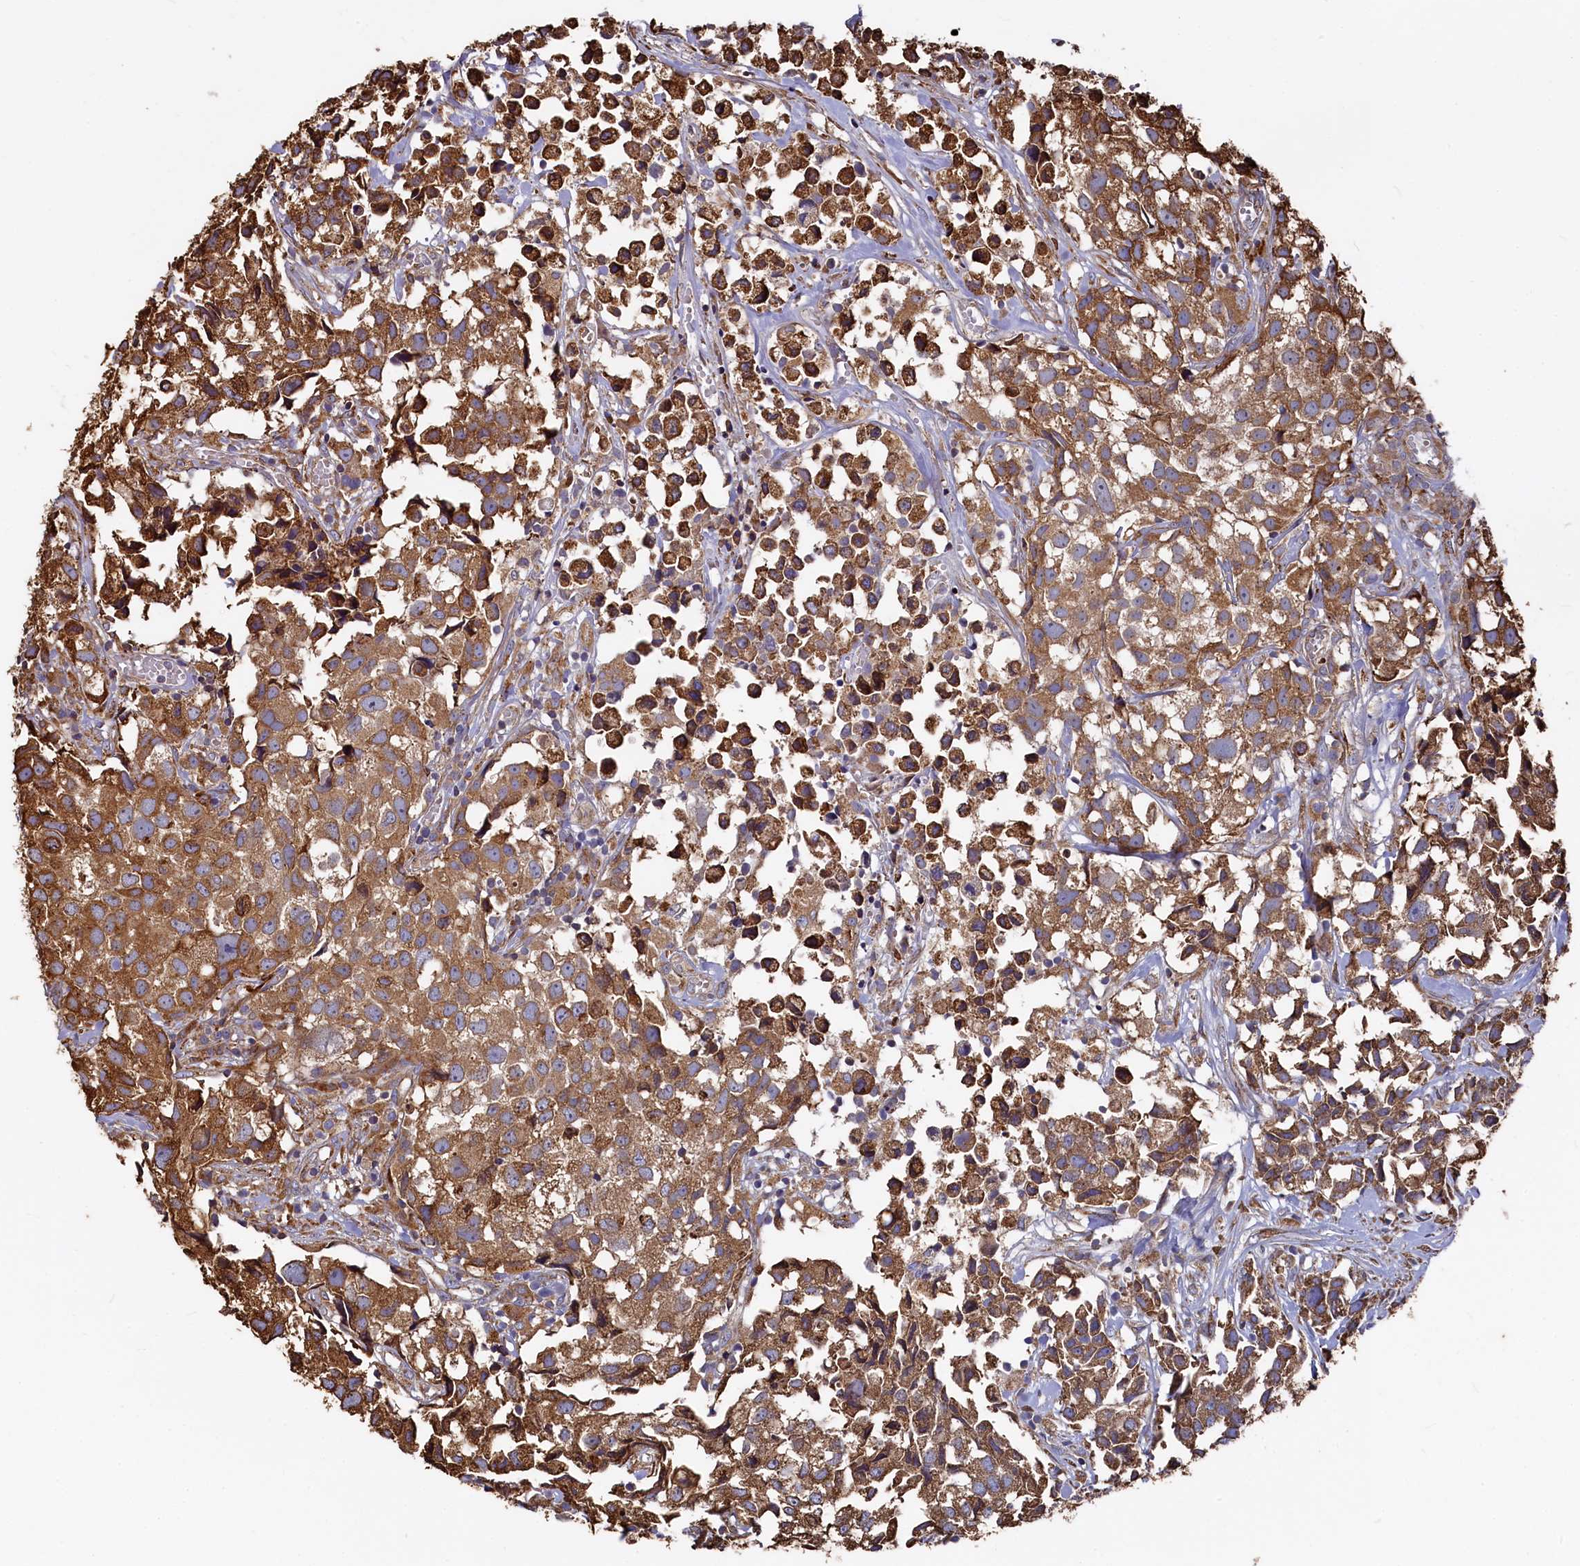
{"staining": {"intensity": "strong", "quantity": ">75%", "location": "cytoplasmic/membranous"}, "tissue": "urothelial cancer", "cell_type": "Tumor cells", "image_type": "cancer", "snomed": [{"axis": "morphology", "description": "Urothelial carcinoma, High grade"}, {"axis": "topography", "description": "Urinary bladder"}], "caption": "Urothelial cancer was stained to show a protein in brown. There is high levels of strong cytoplasmic/membranous staining in about >75% of tumor cells. (Stains: DAB (3,3'-diaminobenzidine) in brown, nuclei in blue, Microscopy: brightfield microscopy at high magnification).", "gene": "NEURL1B", "patient": {"sex": "female", "age": 75}}